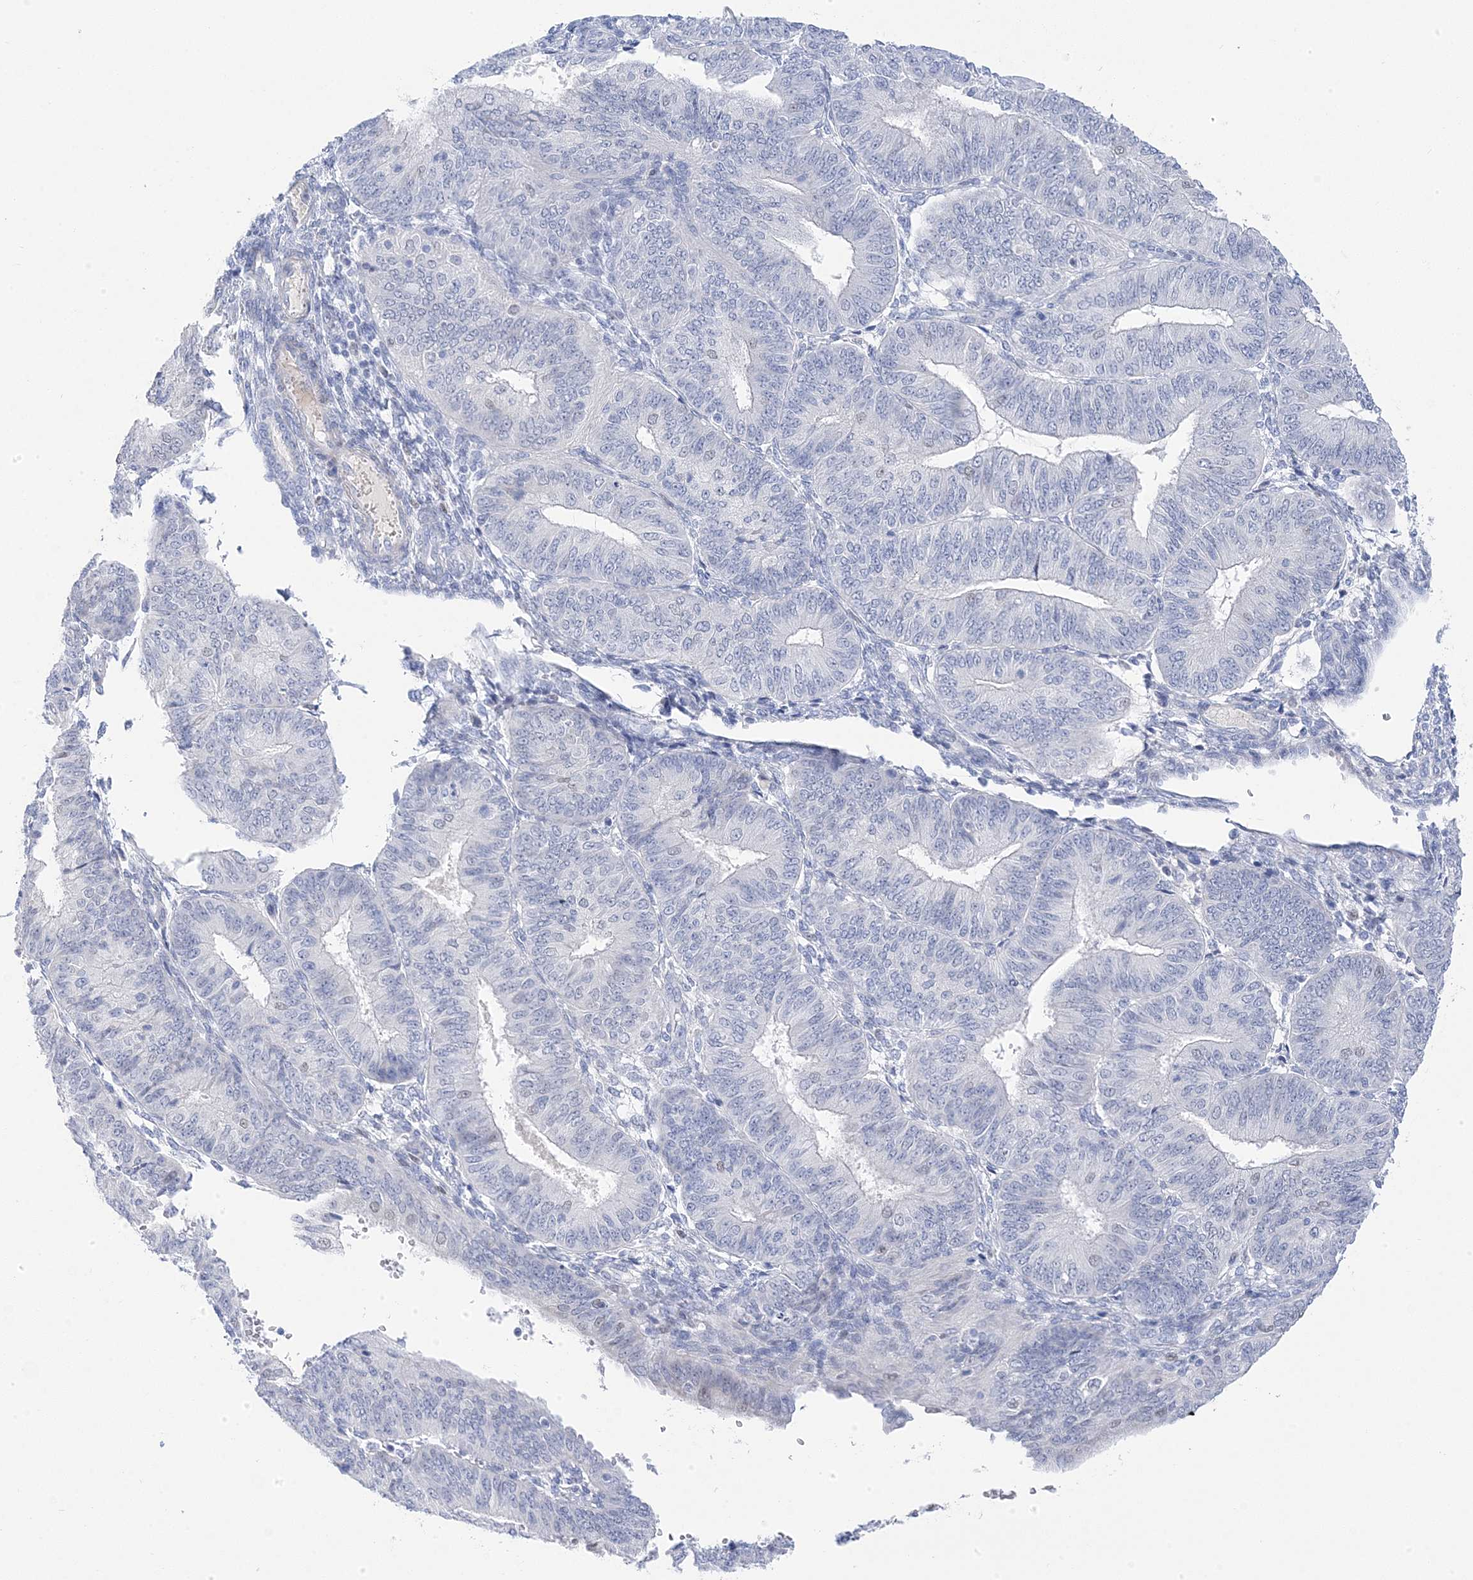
{"staining": {"intensity": "negative", "quantity": "none", "location": "none"}, "tissue": "endometrial cancer", "cell_type": "Tumor cells", "image_type": "cancer", "snomed": [{"axis": "morphology", "description": "Adenocarcinoma, NOS"}, {"axis": "topography", "description": "Endometrium"}], "caption": "This is an IHC histopathology image of endometrial cancer (adenocarcinoma). There is no expression in tumor cells.", "gene": "GTPBP6", "patient": {"sex": "female", "age": 58}}